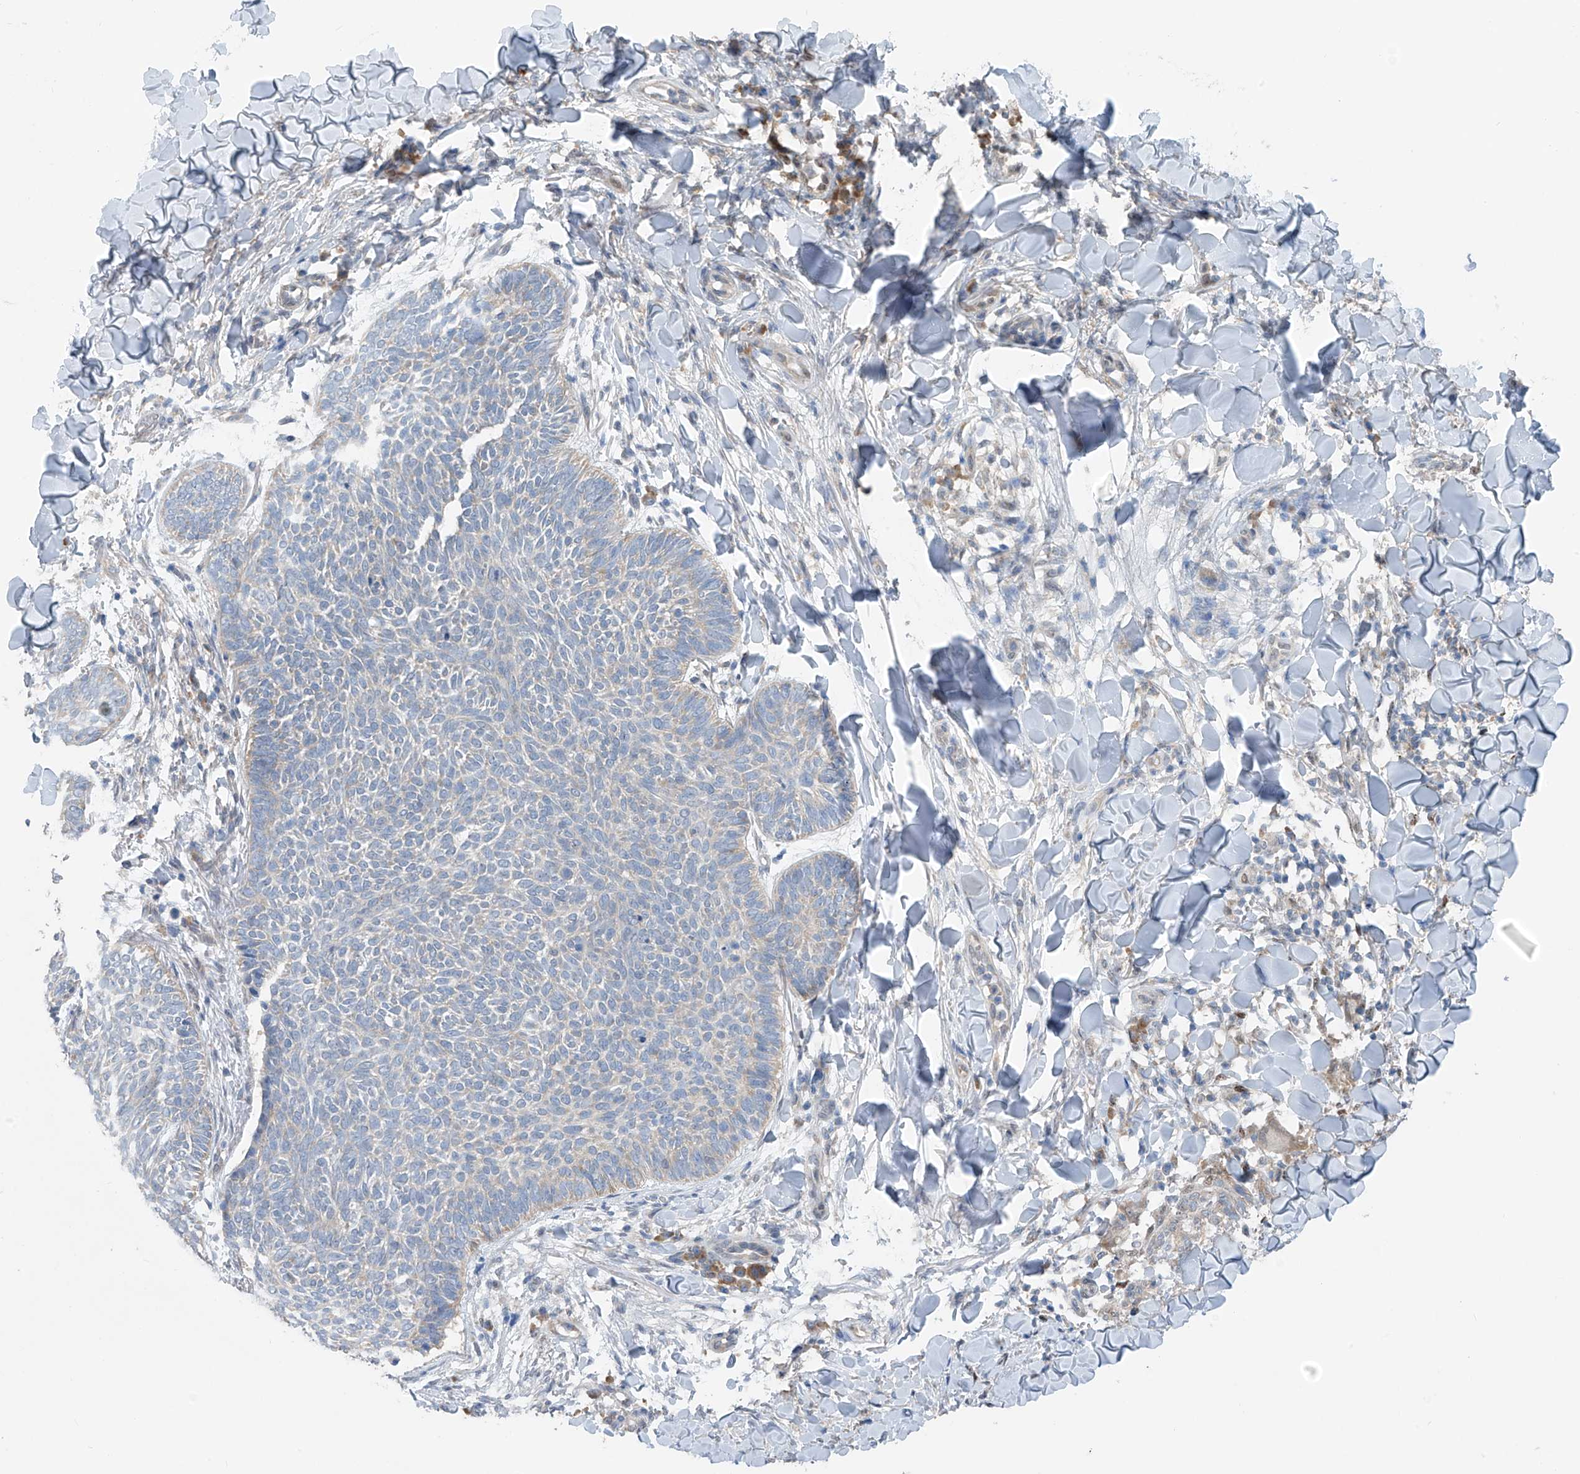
{"staining": {"intensity": "negative", "quantity": "none", "location": "none"}, "tissue": "skin cancer", "cell_type": "Tumor cells", "image_type": "cancer", "snomed": [{"axis": "morphology", "description": "Normal tissue, NOS"}, {"axis": "morphology", "description": "Basal cell carcinoma"}, {"axis": "topography", "description": "Skin"}], "caption": "This is an IHC micrograph of basal cell carcinoma (skin). There is no positivity in tumor cells.", "gene": "RPL4", "patient": {"sex": "male", "age": 50}}